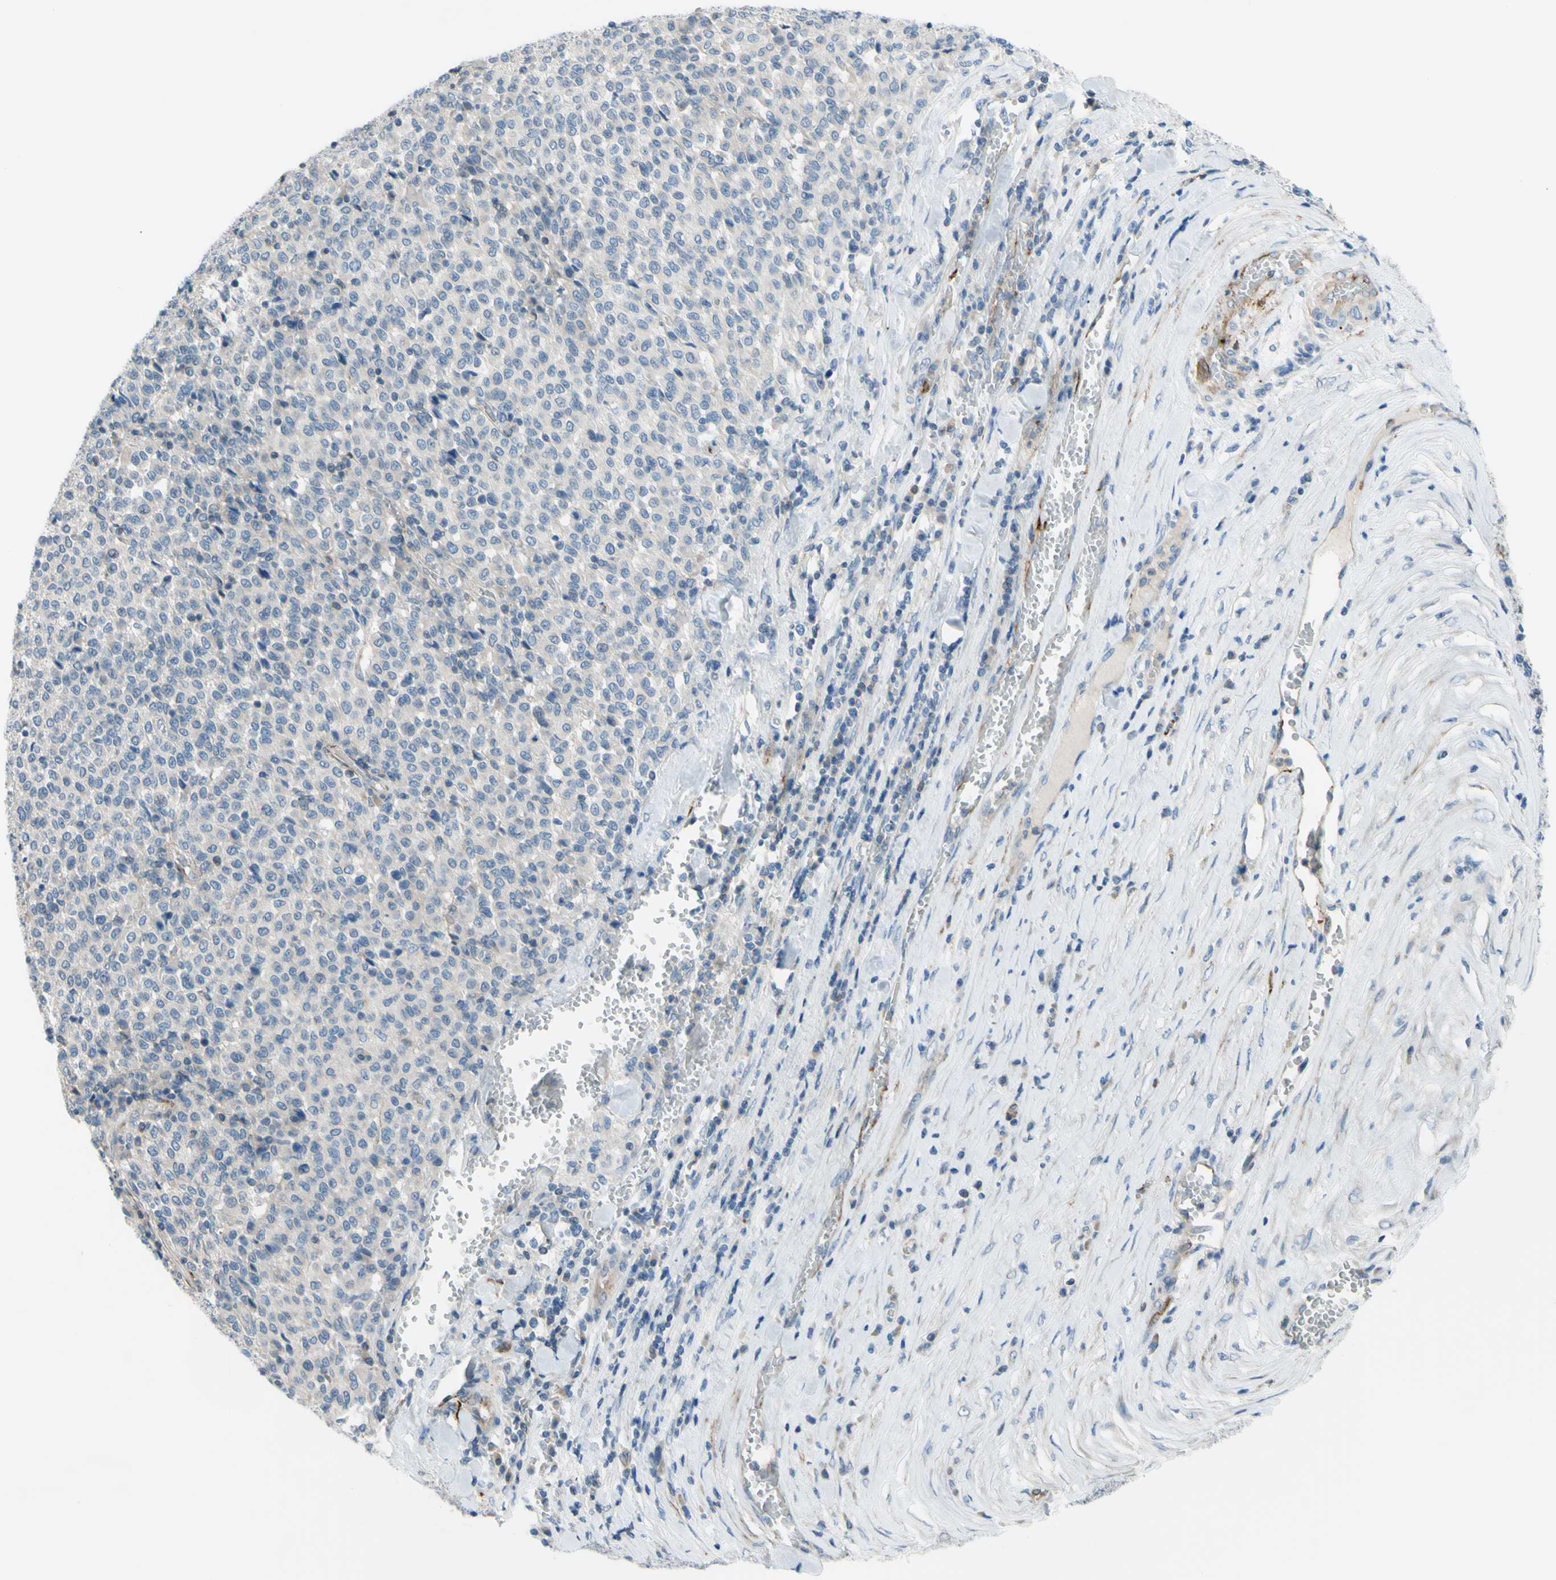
{"staining": {"intensity": "negative", "quantity": "none", "location": "none"}, "tissue": "melanoma", "cell_type": "Tumor cells", "image_type": "cancer", "snomed": [{"axis": "morphology", "description": "Malignant melanoma, Metastatic site"}, {"axis": "topography", "description": "Pancreas"}], "caption": "DAB immunohistochemical staining of melanoma displays no significant staining in tumor cells.", "gene": "PRRG2", "patient": {"sex": "female", "age": 30}}